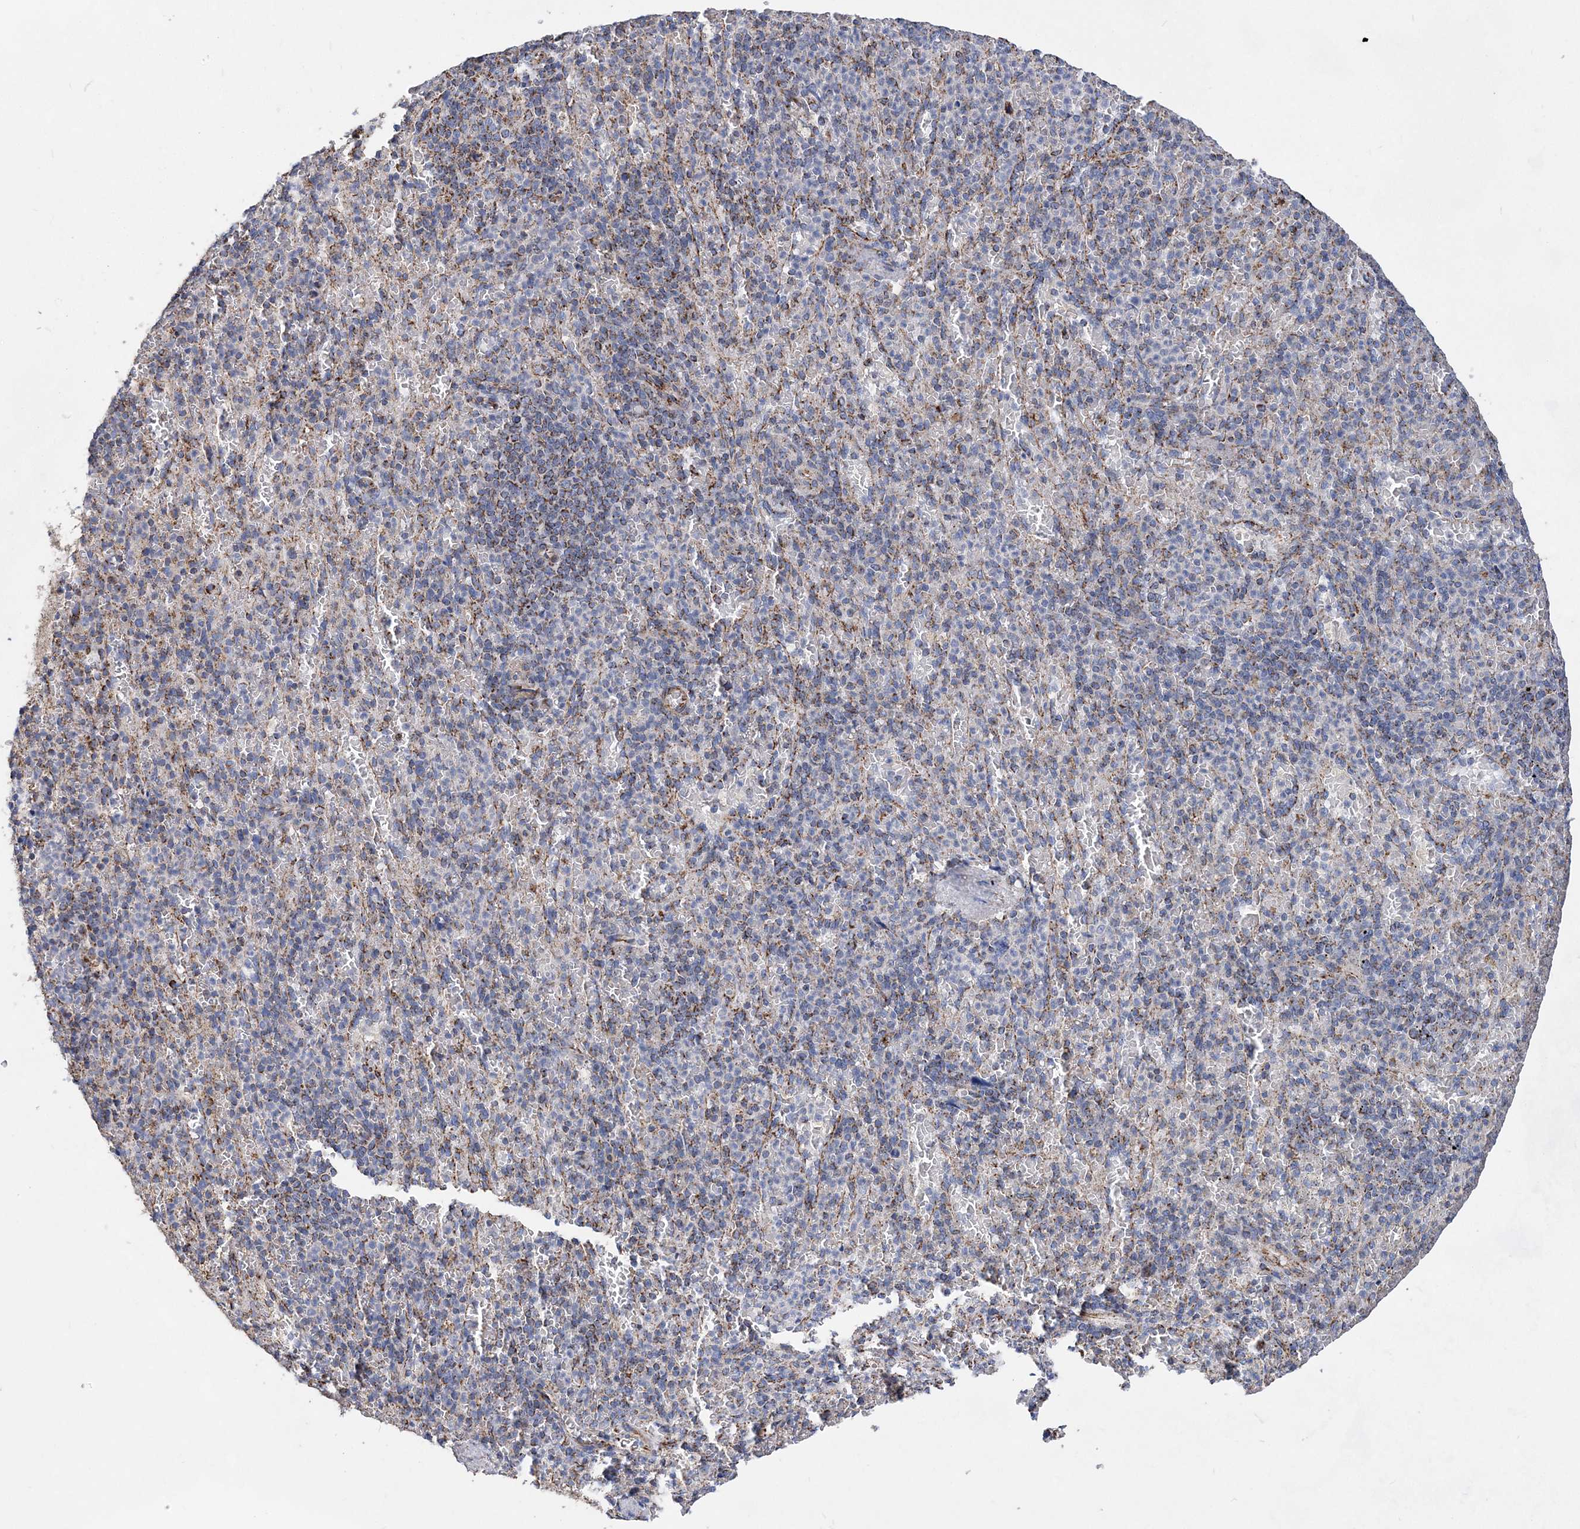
{"staining": {"intensity": "strong", "quantity": ">75%", "location": "cytoplasmic/membranous"}, "tissue": "spleen", "cell_type": "Cells in red pulp", "image_type": "normal", "snomed": [{"axis": "morphology", "description": "Normal tissue, NOS"}, {"axis": "topography", "description": "Spleen"}], "caption": "IHC of unremarkable human spleen exhibits high levels of strong cytoplasmic/membranous staining in approximately >75% of cells in red pulp.", "gene": "ACOT9", "patient": {"sex": "female", "age": 74}}